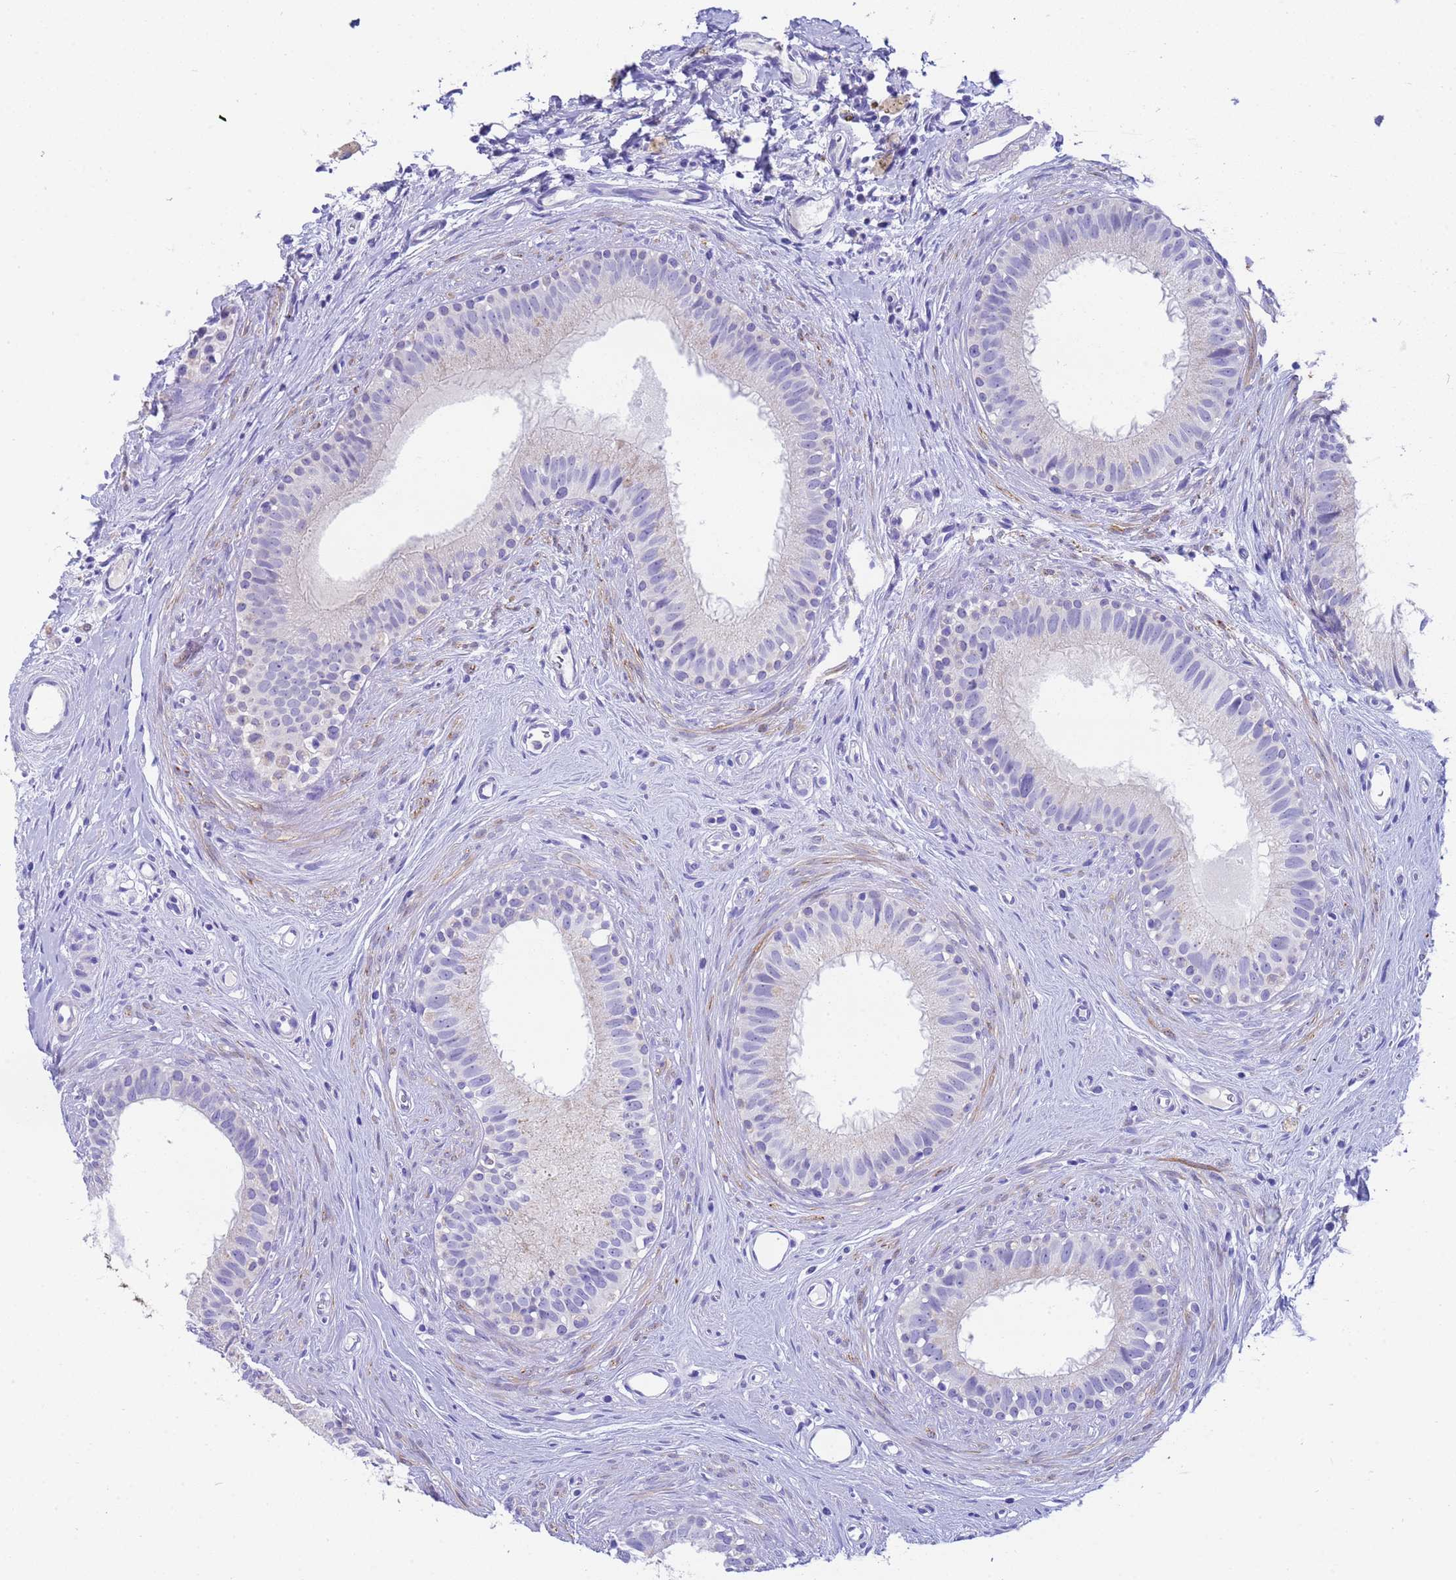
{"staining": {"intensity": "negative", "quantity": "none", "location": "none"}, "tissue": "epididymis", "cell_type": "Glandular cells", "image_type": "normal", "snomed": [{"axis": "morphology", "description": "Normal tissue, NOS"}, {"axis": "topography", "description": "Epididymis"}], "caption": "Epididymis was stained to show a protein in brown. There is no significant staining in glandular cells. (DAB (3,3'-diaminobenzidine) immunohistochemistry, high magnification).", "gene": "USP38", "patient": {"sex": "male", "age": 80}}